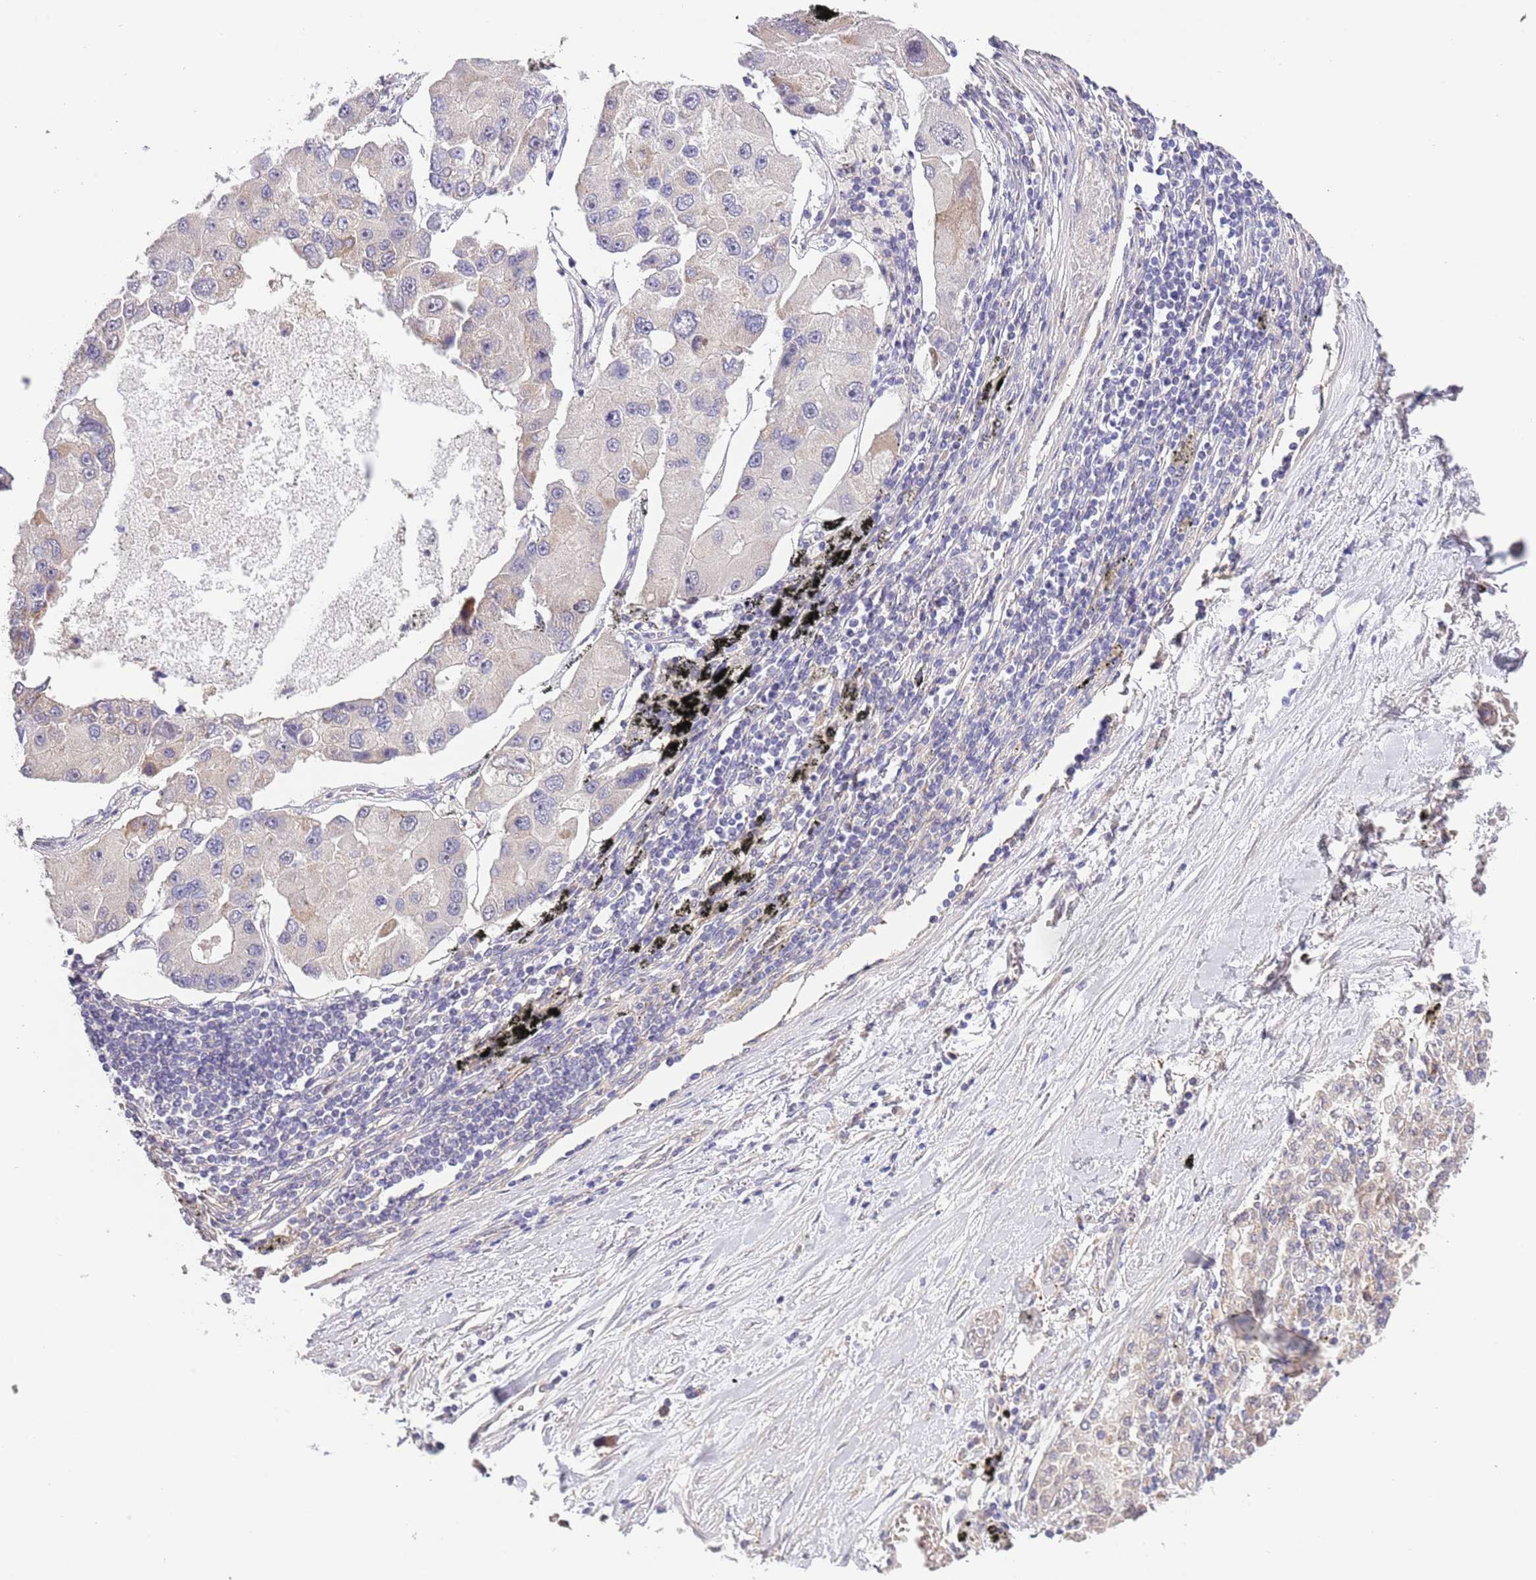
{"staining": {"intensity": "negative", "quantity": "none", "location": "none"}, "tissue": "lung cancer", "cell_type": "Tumor cells", "image_type": "cancer", "snomed": [{"axis": "morphology", "description": "Adenocarcinoma, NOS"}, {"axis": "topography", "description": "Lung"}], "caption": "An image of human lung cancer (adenocarcinoma) is negative for staining in tumor cells. (DAB (3,3'-diaminobenzidine) IHC with hematoxylin counter stain).", "gene": "LIPJ", "patient": {"sex": "female", "age": 54}}